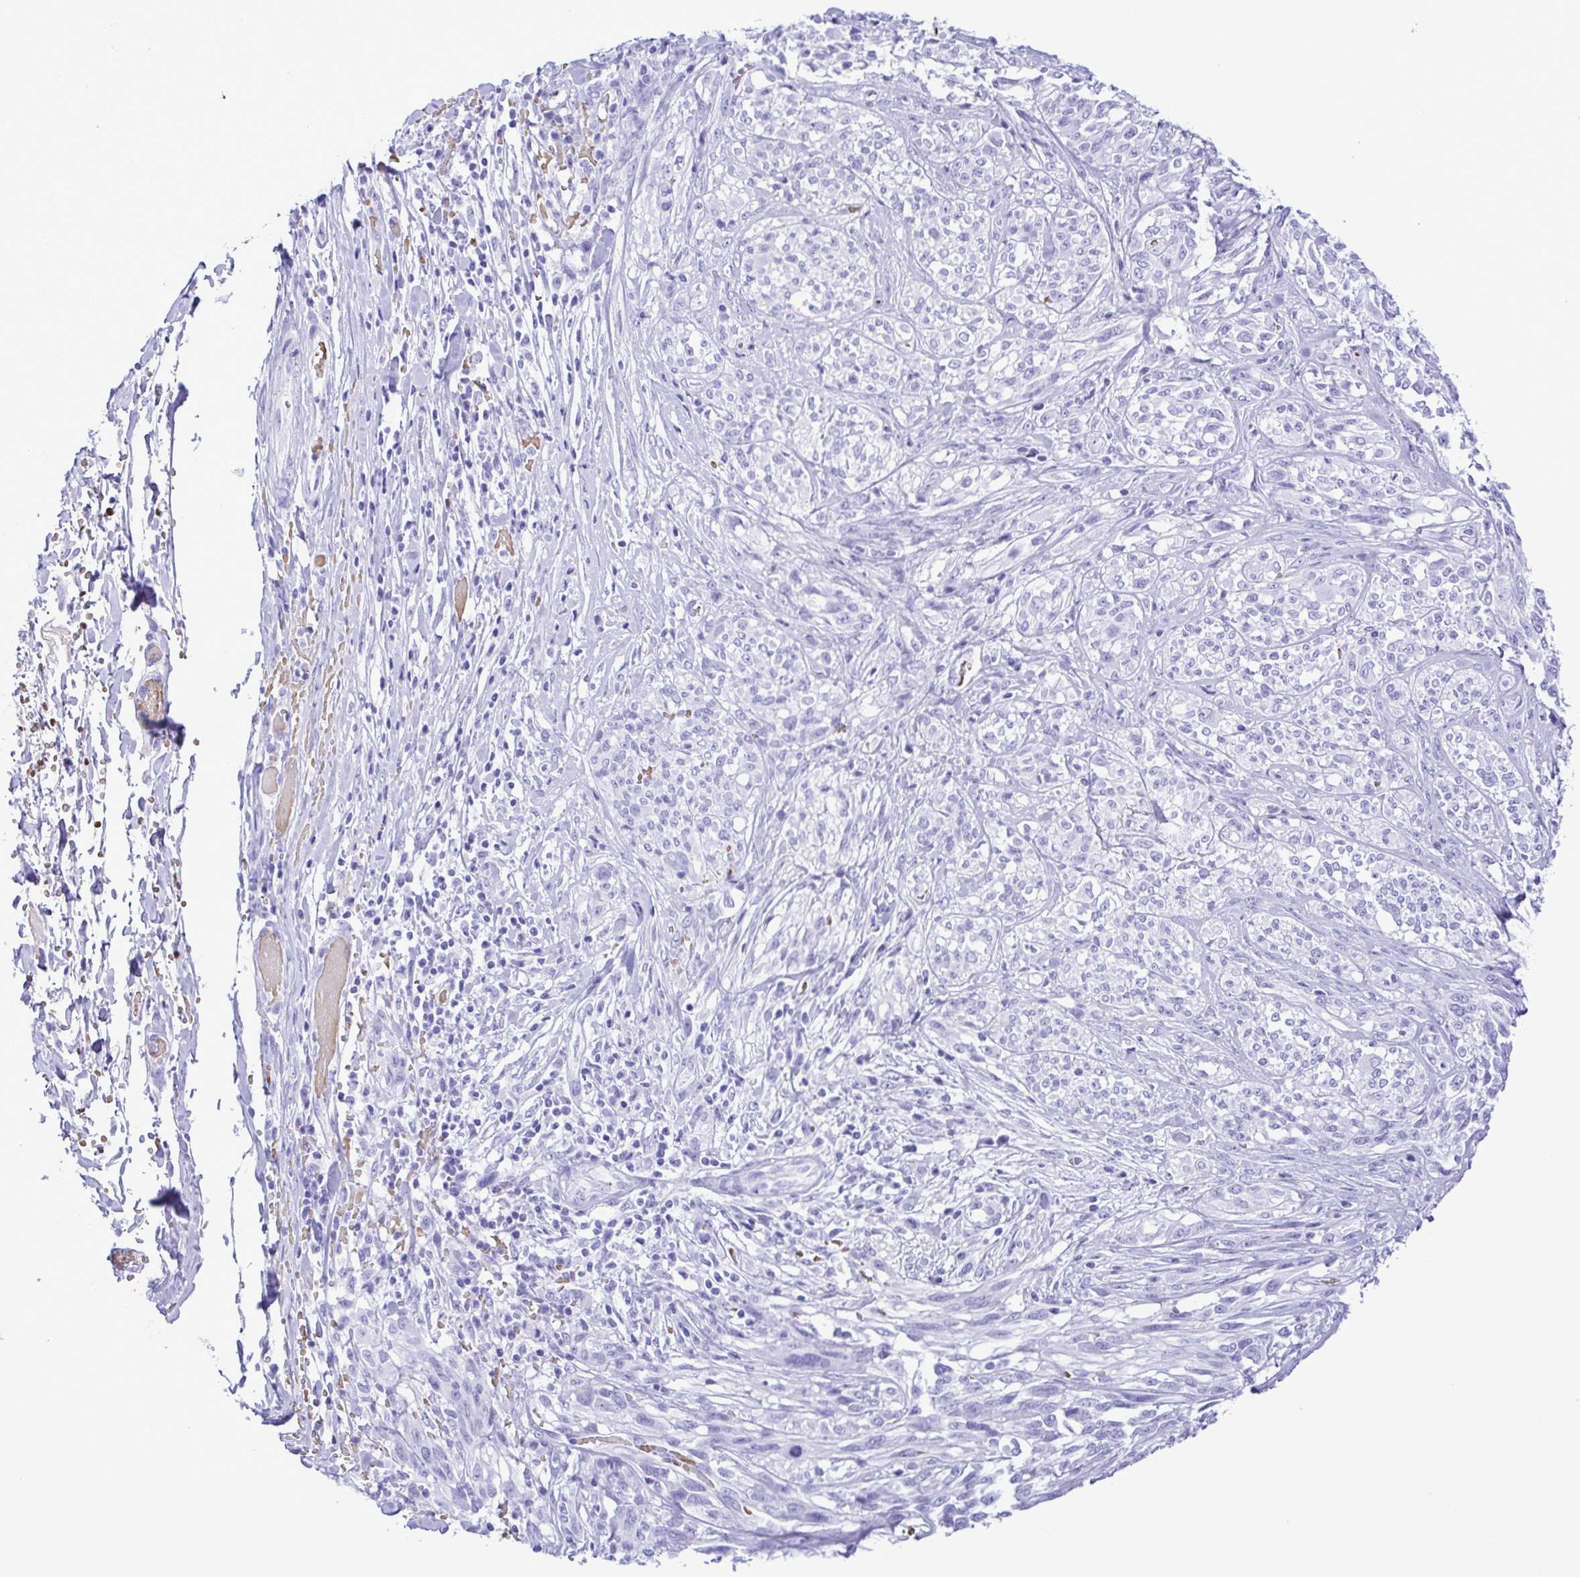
{"staining": {"intensity": "negative", "quantity": "none", "location": "none"}, "tissue": "melanoma", "cell_type": "Tumor cells", "image_type": "cancer", "snomed": [{"axis": "morphology", "description": "Malignant melanoma, NOS"}, {"axis": "topography", "description": "Skin"}], "caption": "There is no significant expression in tumor cells of melanoma. (DAB (3,3'-diaminobenzidine) immunohistochemistry (IHC), high magnification).", "gene": "SYT1", "patient": {"sex": "female", "age": 91}}